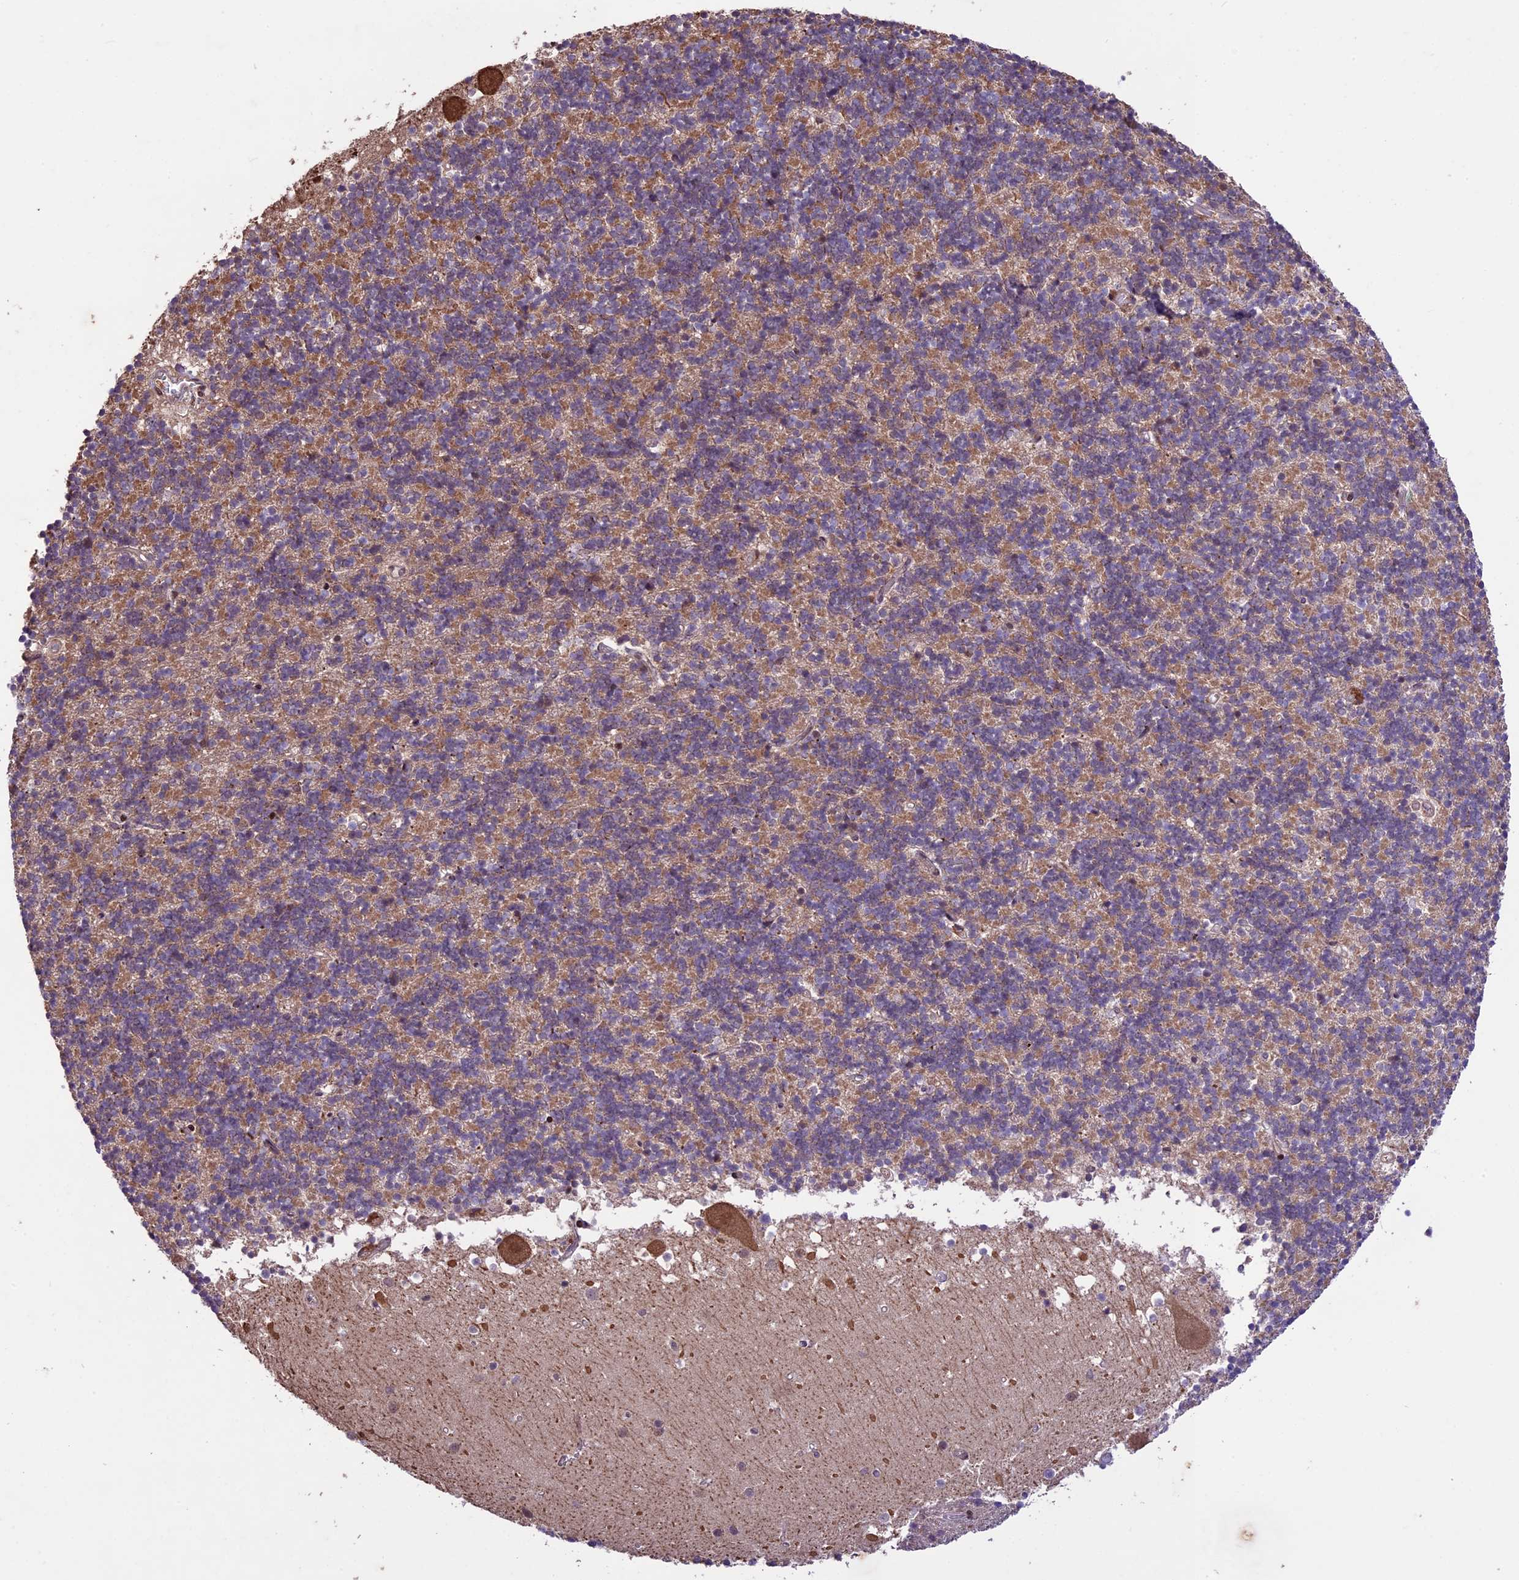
{"staining": {"intensity": "moderate", "quantity": "25%-75%", "location": "cytoplasmic/membranous"}, "tissue": "cerebellum", "cell_type": "Cells in granular layer", "image_type": "normal", "snomed": [{"axis": "morphology", "description": "Normal tissue, NOS"}, {"axis": "topography", "description": "Cerebellum"}], "caption": "Moderate cytoplasmic/membranous positivity is present in approximately 25%-75% of cells in granular layer in unremarkable cerebellum. Ihc stains the protein of interest in brown and the nuclei are stained blue.", "gene": "HDAC5", "patient": {"sex": "male", "age": 54}}